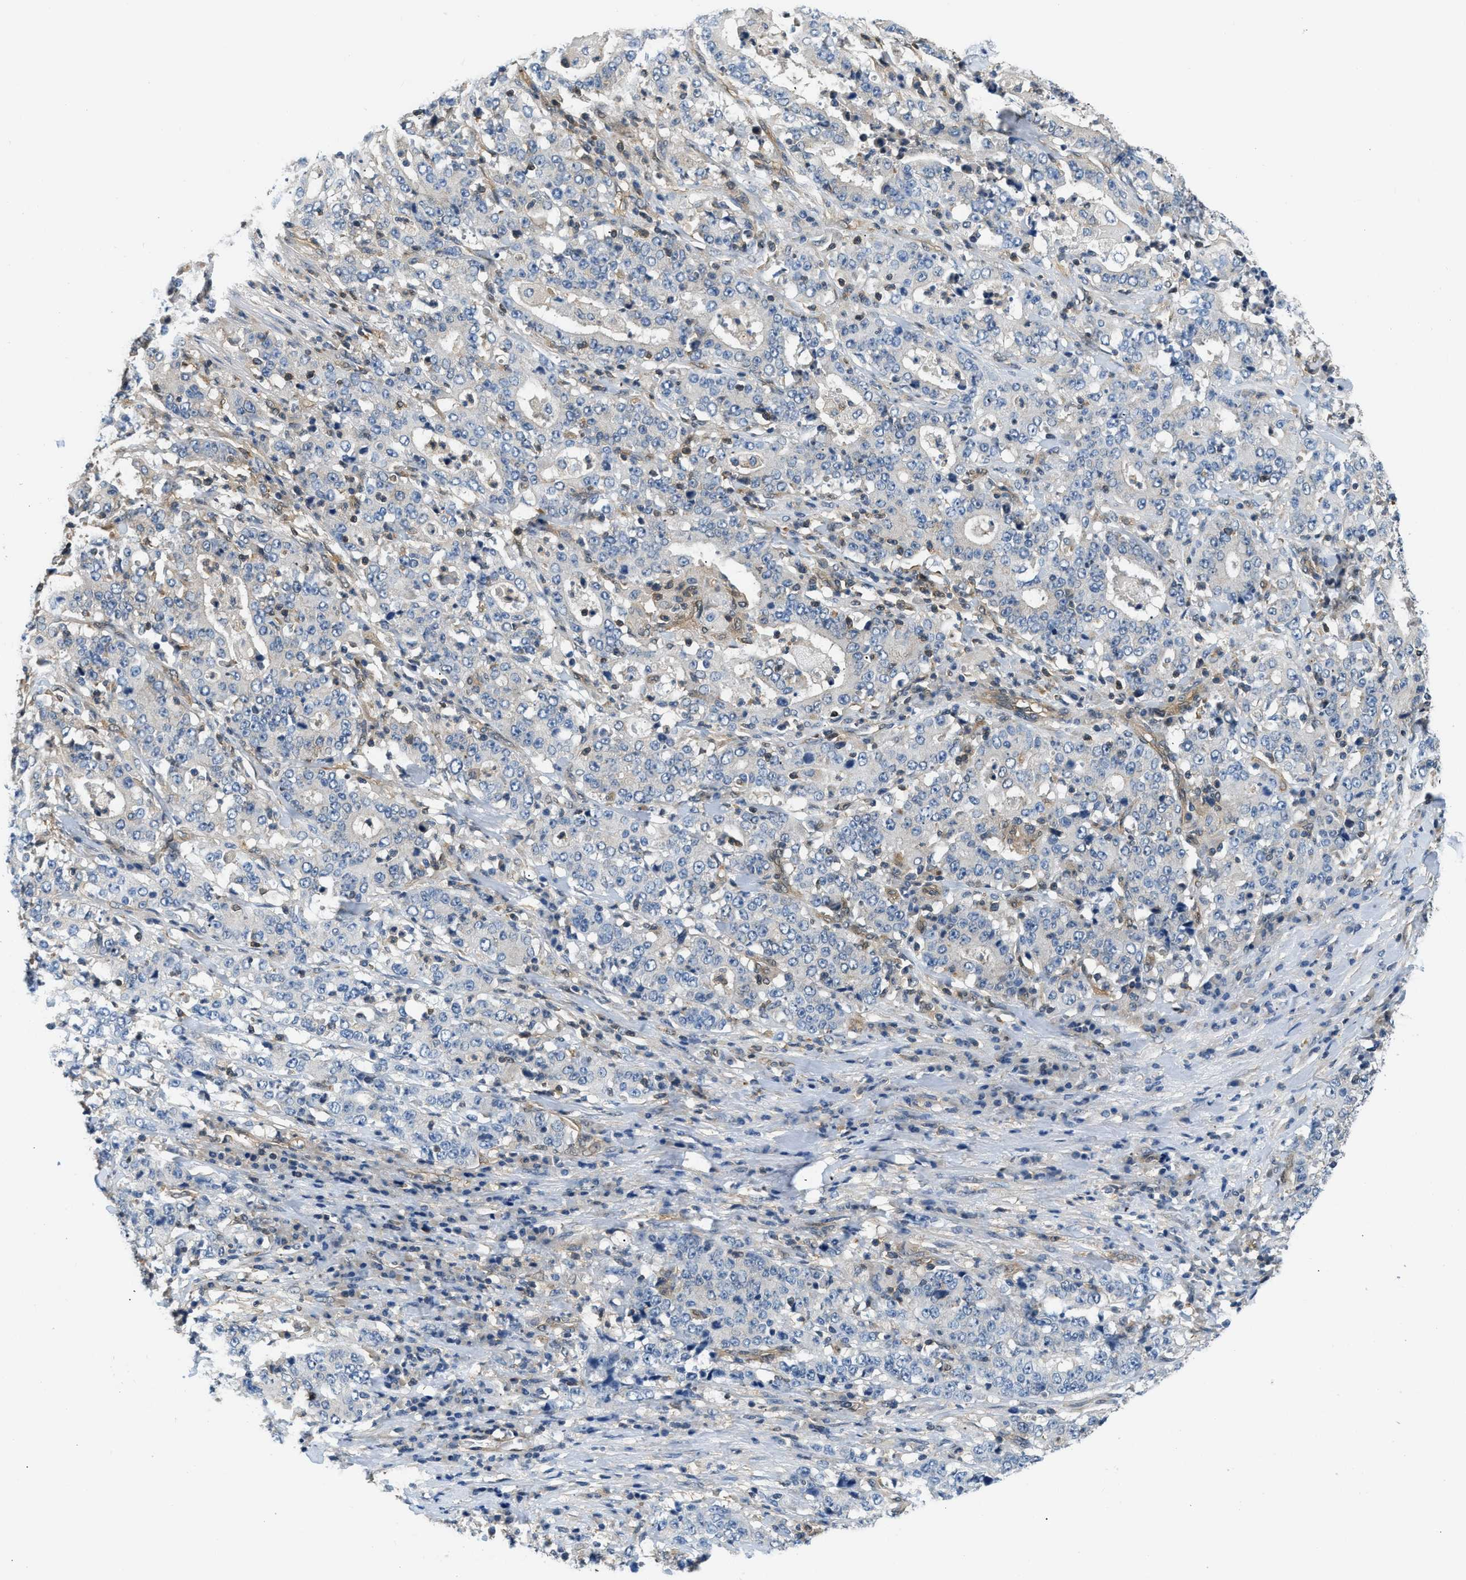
{"staining": {"intensity": "negative", "quantity": "none", "location": "none"}, "tissue": "stomach cancer", "cell_type": "Tumor cells", "image_type": "cancer", "snomed": [{"axis": "morphology", "description": "Normal tissue, NOS"}, {"axis": "morphology", "description": "Adenocarcinoma, NOS"}, {"axis": "topography", "description": "Stomach, upper"}, {"axis": "topography", "description": "Stomach"}], "caption": "Stomach cancer was stained to show a protein in brown. There is no significant expression in tumor cells.", "gene": "EIF4EBP2", "patient": {"sex": "male", "age": 59}}